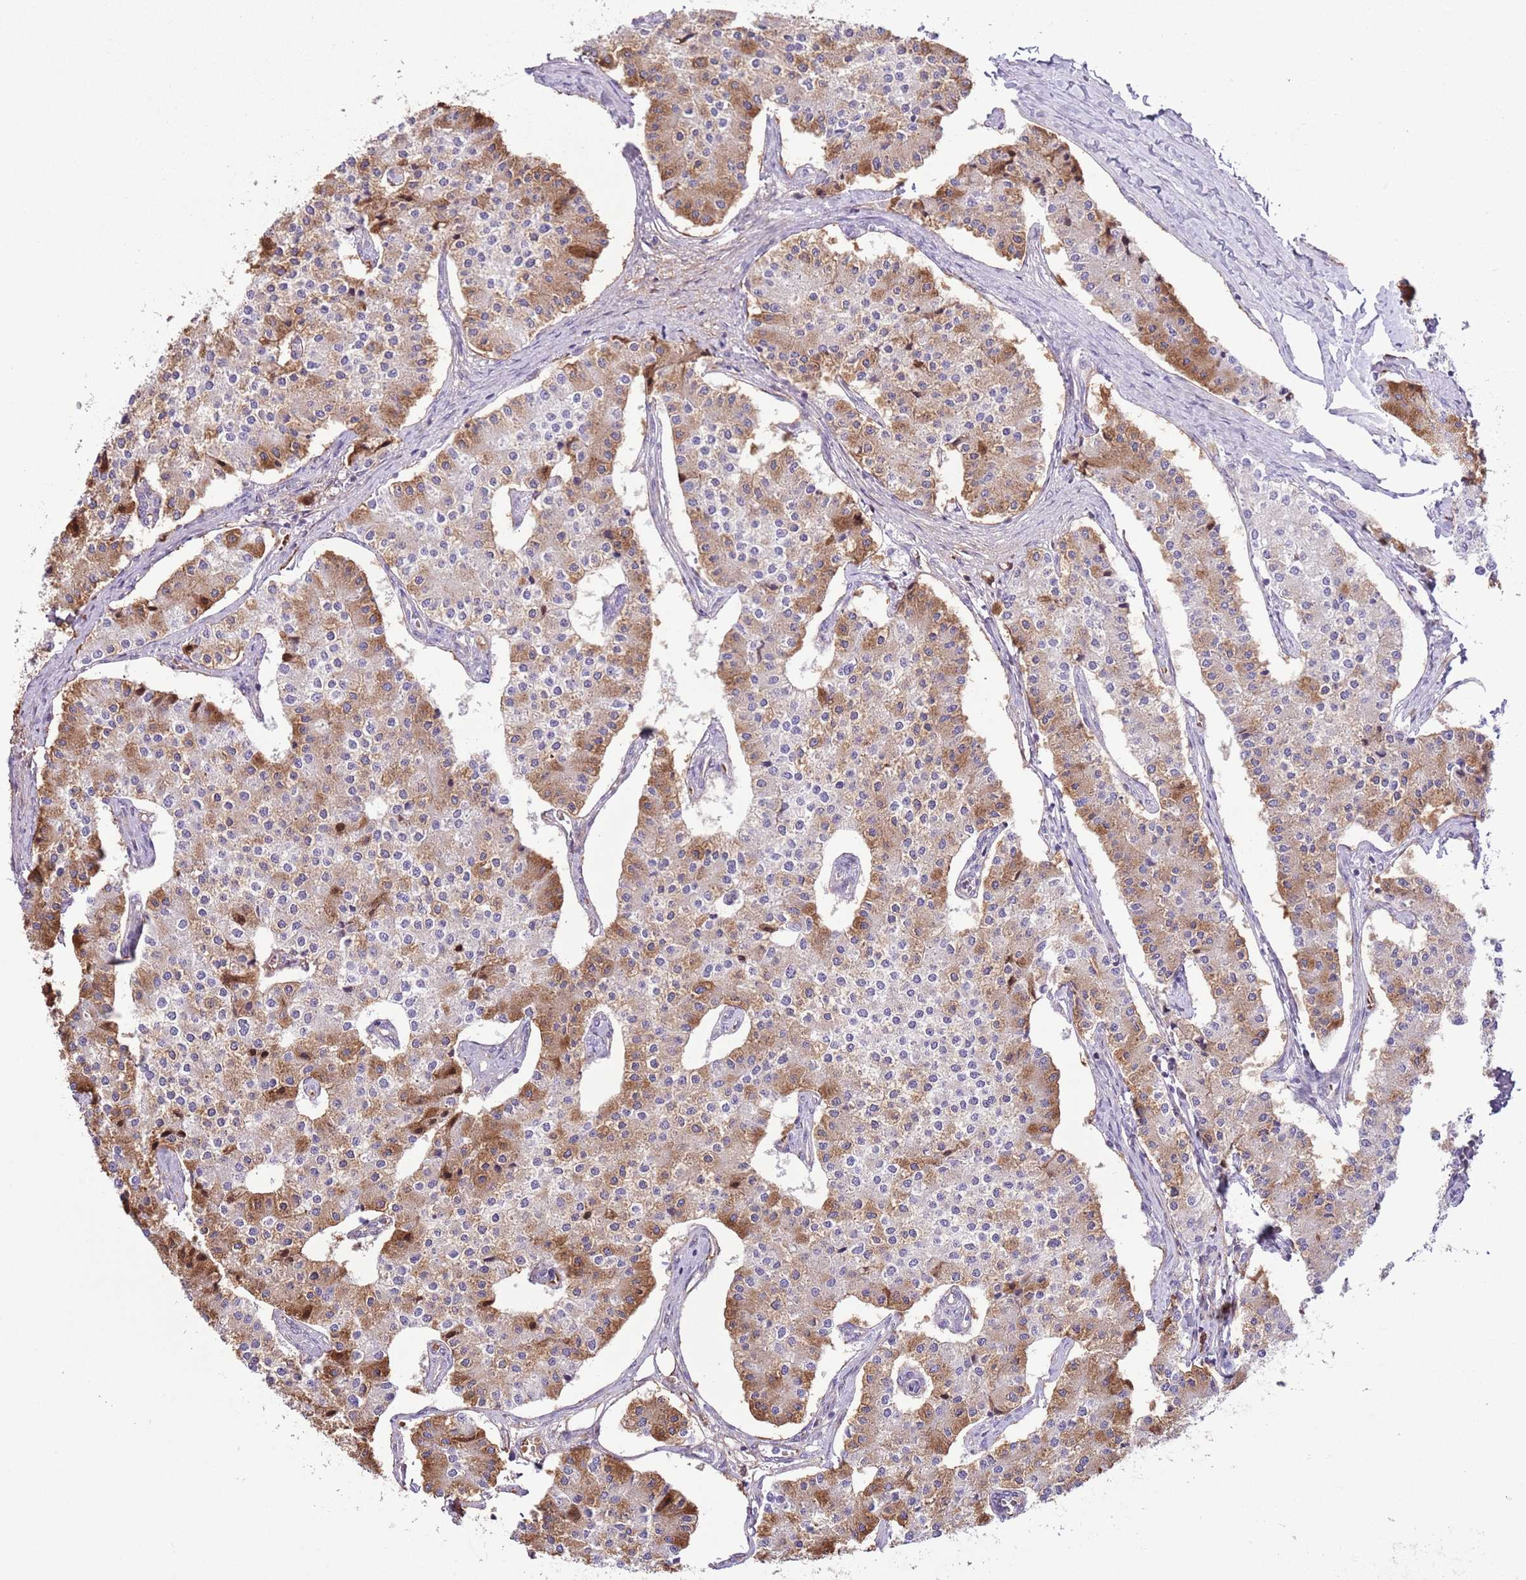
{"staining": {"intensity": "moderate", "quantity": "25%-75%", "location": "cytoplasmic/membranous"}, "tissue": "carcinoid", "cell_type": "Tumor cells", "image_type": "cancer", "snomed": [{"axis": "morphology", "description": "Carcinoid, malignant, NOS"}, {"axis": "topography", "description": "Colon"}], "caption": "The micrograph shows a brown stain indicating the presence of a protein in the cytoplasmic/membranous of tumor cells in carcinoid.", "gene": "ZNF697", "patient": {"sex": "female", "age": 52}}